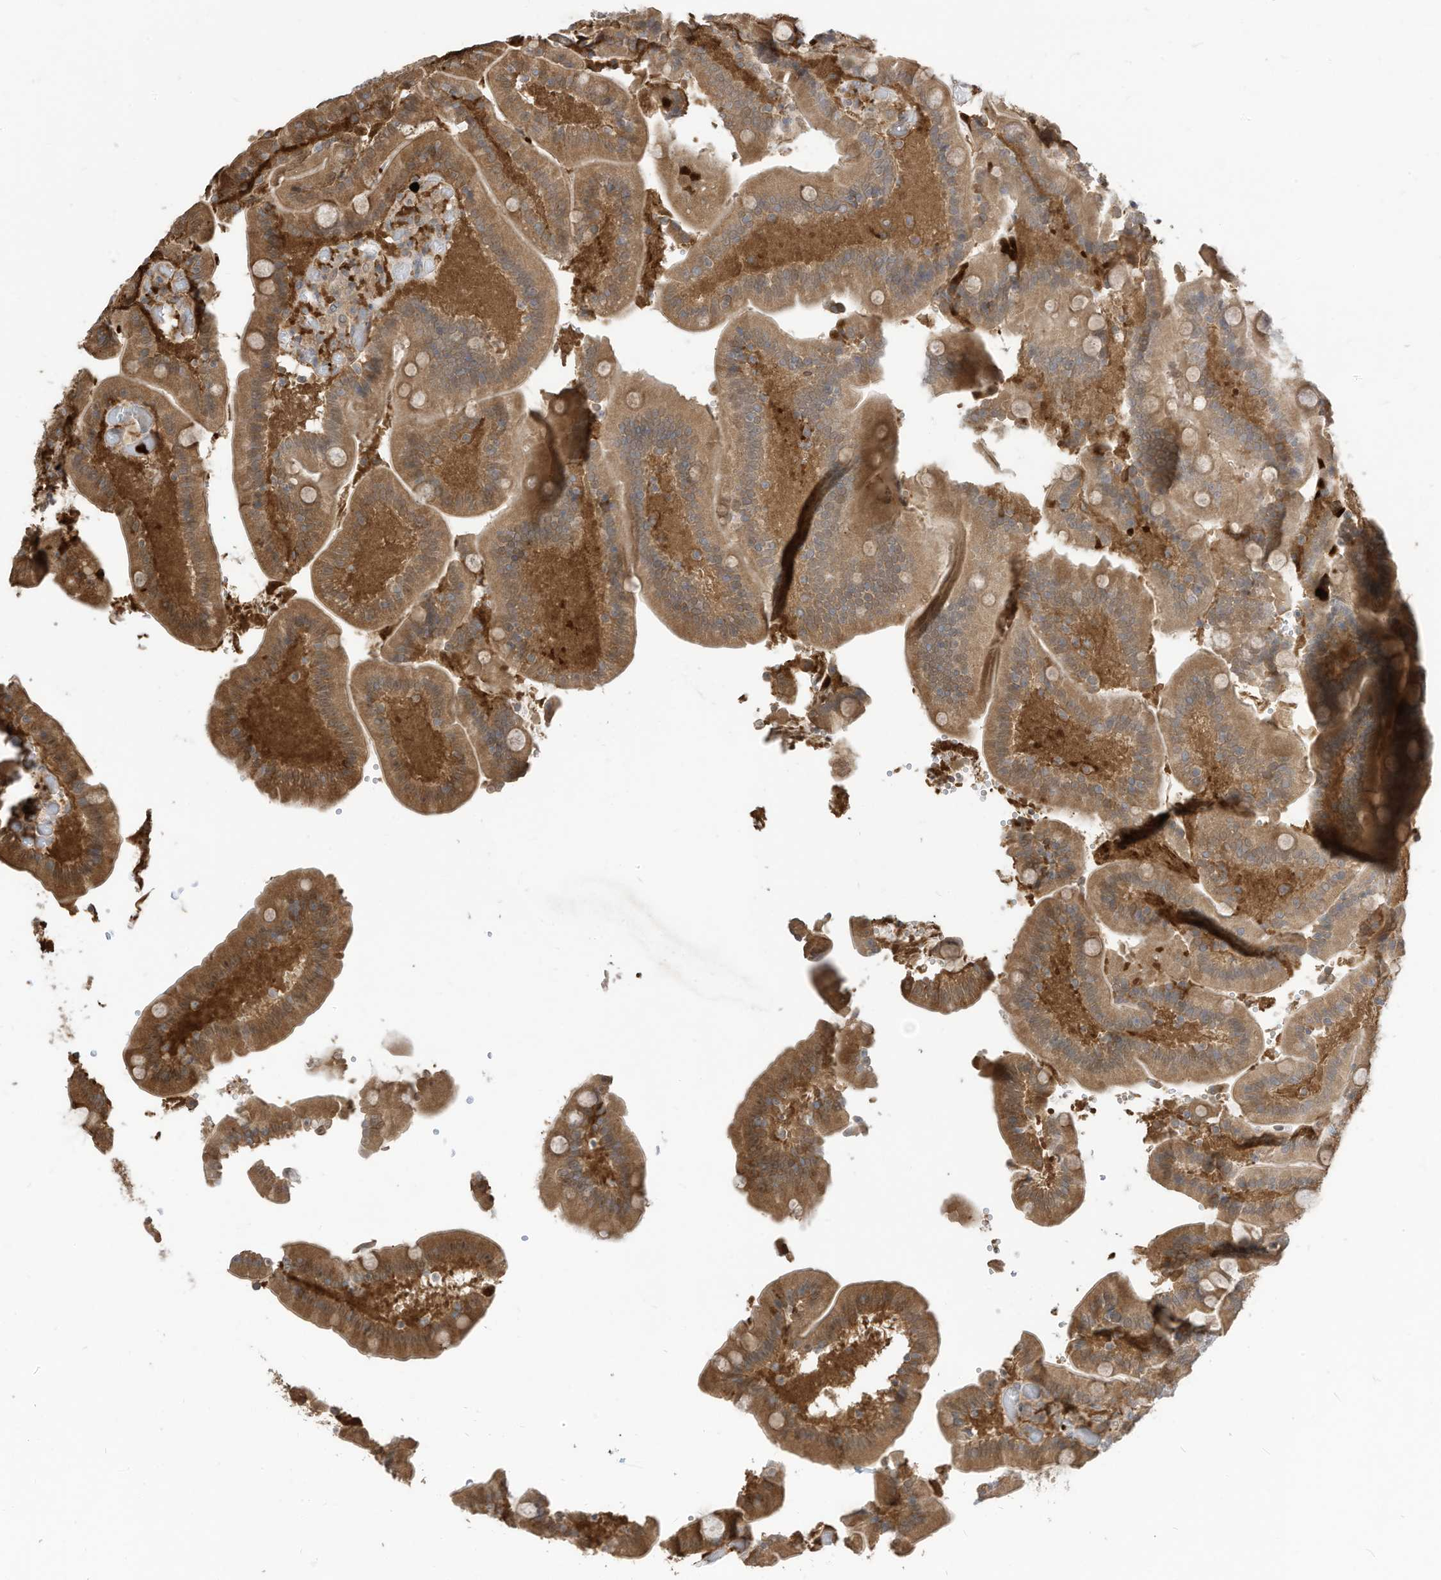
{"staining": {"intensity": "moderate", "quantity": ">75%", "location": "cytoplasmic/membranous"}, "tissue": "duodenum", "cell_type": "Glandular cells", "image_type": "normal", "snomed": [{"axis": "morphology", "description": "Normal tissue, NOS"}, {"axis": "topography", "description": "Duodenum"}], "caption": "Immunohistochemical staining of benign human duodenum demonstrates medium levels of moderate cytoplasmic/membranous positivity in about >75% of glandular cells. The staining was performed using DAB, with brown indicating positive protein expression. Nuclei are stained blue with hematoxylin.", "gene": "CNKSR1", "patient": {"sex": "female", "age": 62}}